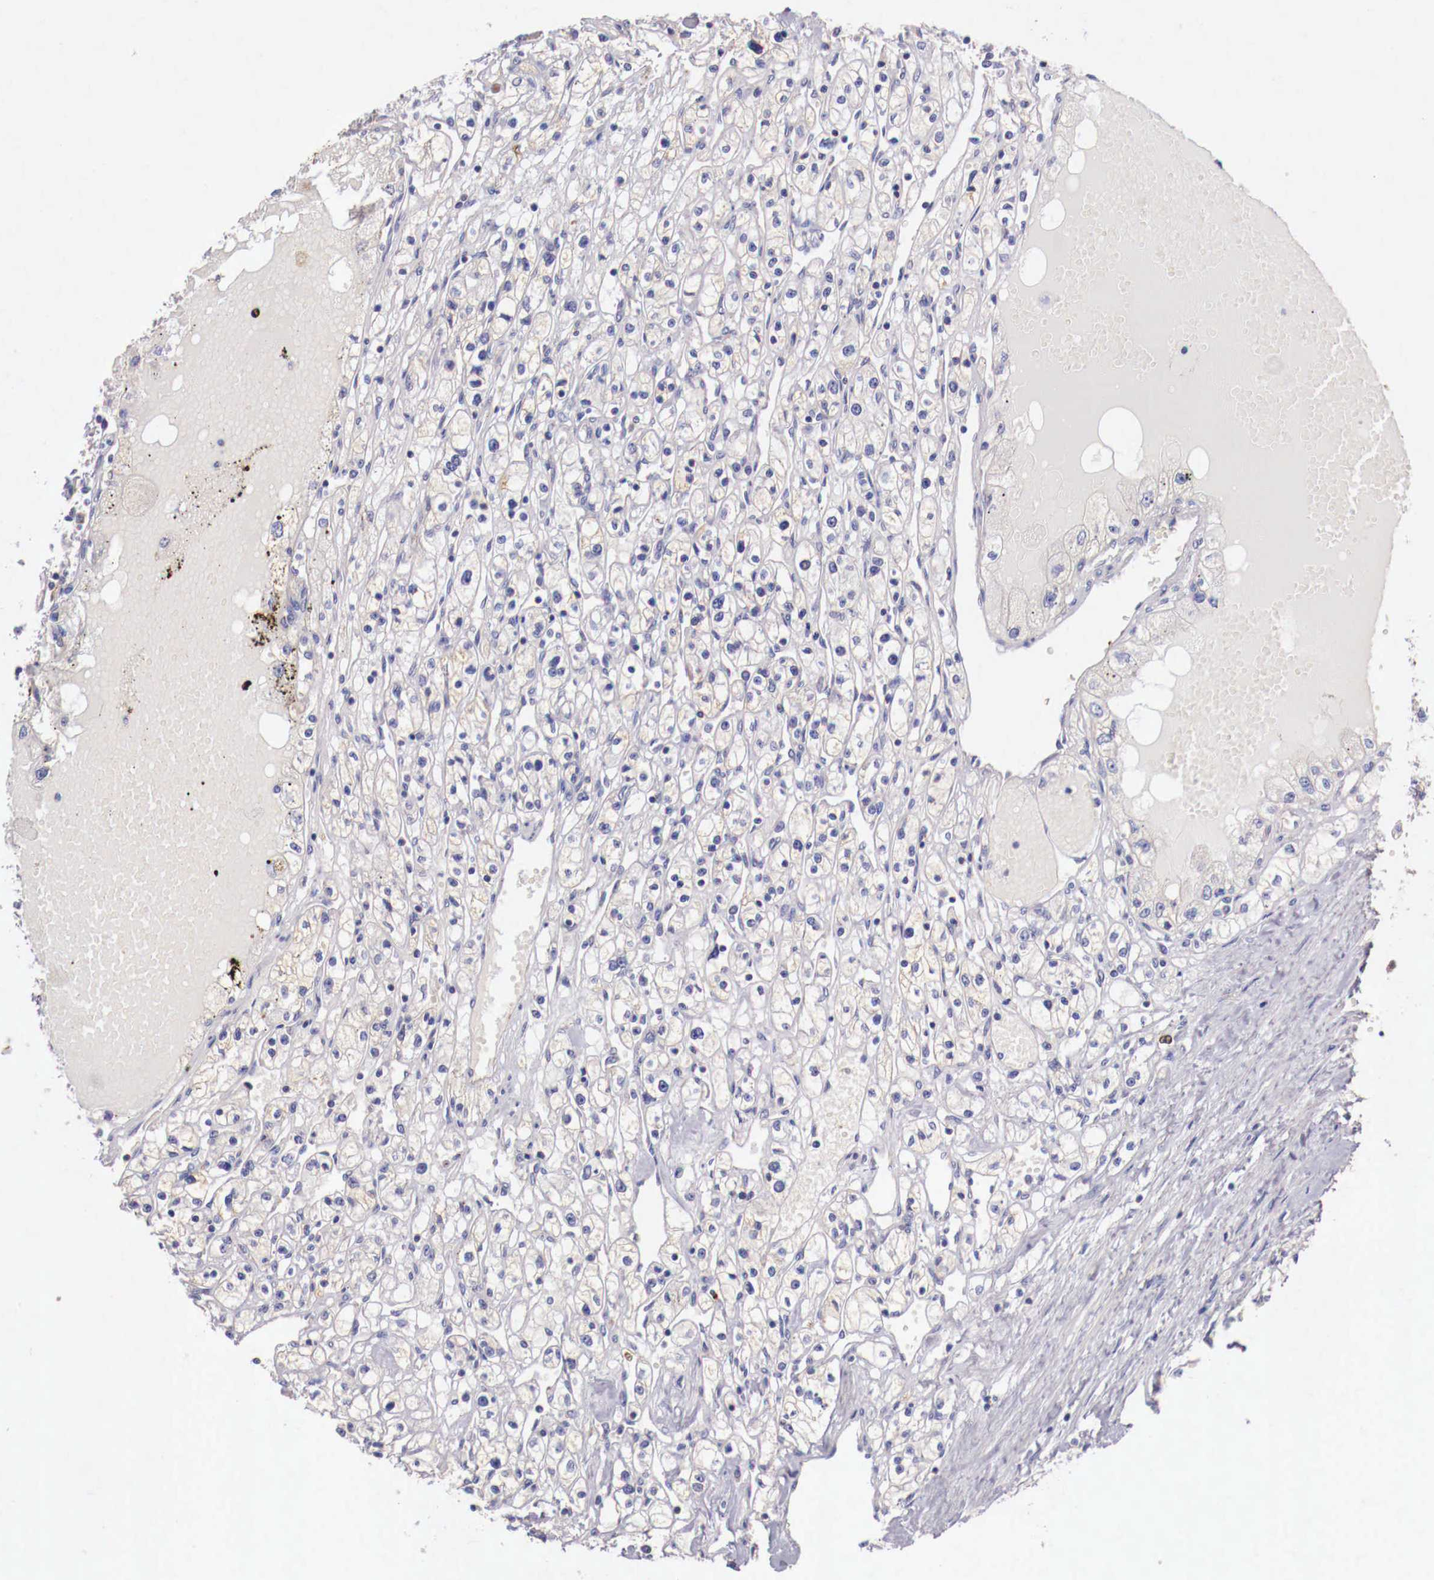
{"staining": {"intensity": "negative", "quantity": "none", "location": "none"}, "tissue": "renal cancer", "cell_type": "Tumor cells", "image_type": "cancer", "snomed": [{"axis": "morphology", "description": "Adenocarcinoma, NOS"}, {"axis": "topography", "description": "Kidney"}], "caption": "The histopathology image displays no significant positivity in tumor cells of renal cancer (adenocarcinoma). (Stains: DAB immunohistochemistry with hematoxylin counter stain, Microscopy: brightfield microscopy at high magnification).", "gene": "PITPNA", "patient": {"sex": "male", "age": 56}}